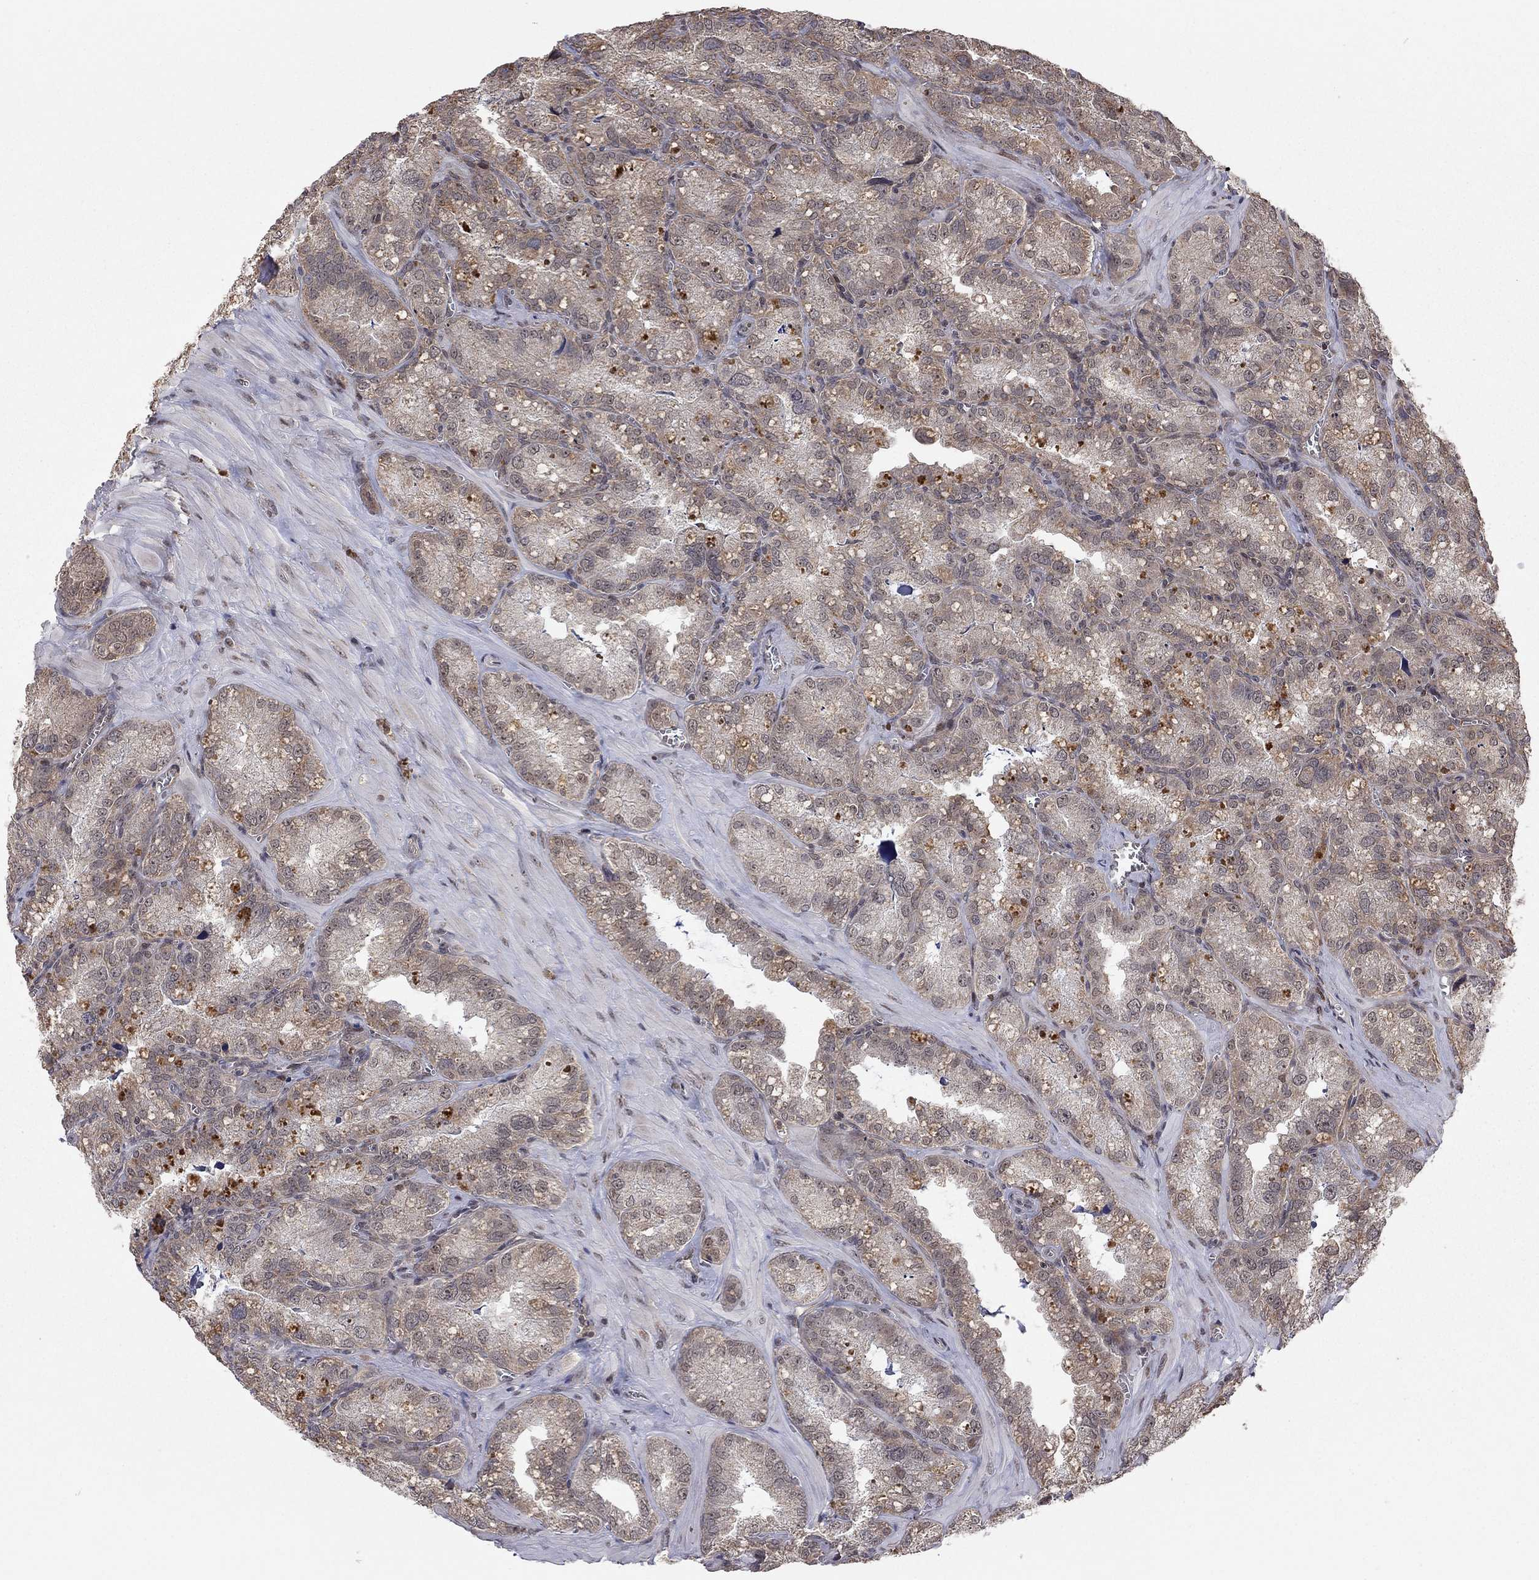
{"staining": {"intensity": "moderate", "quantity": "<25%", "location": "nuclear"}, "tissue": "seminal vesicle", "cell_type": "Glandular cells", "image_type": "normal", "snomed": [{"axis": "morphology", "description": "Normal tissue, NOS"}, {"axis": "topography", "description": "Seminal veicle"}], "caption": "Benign seminal vesicle exhibits moderate nuclear positivity in approximately <25% of glandular cells.", "gene": "TDP1", "patient": {"sex": "male", "age": 57}}